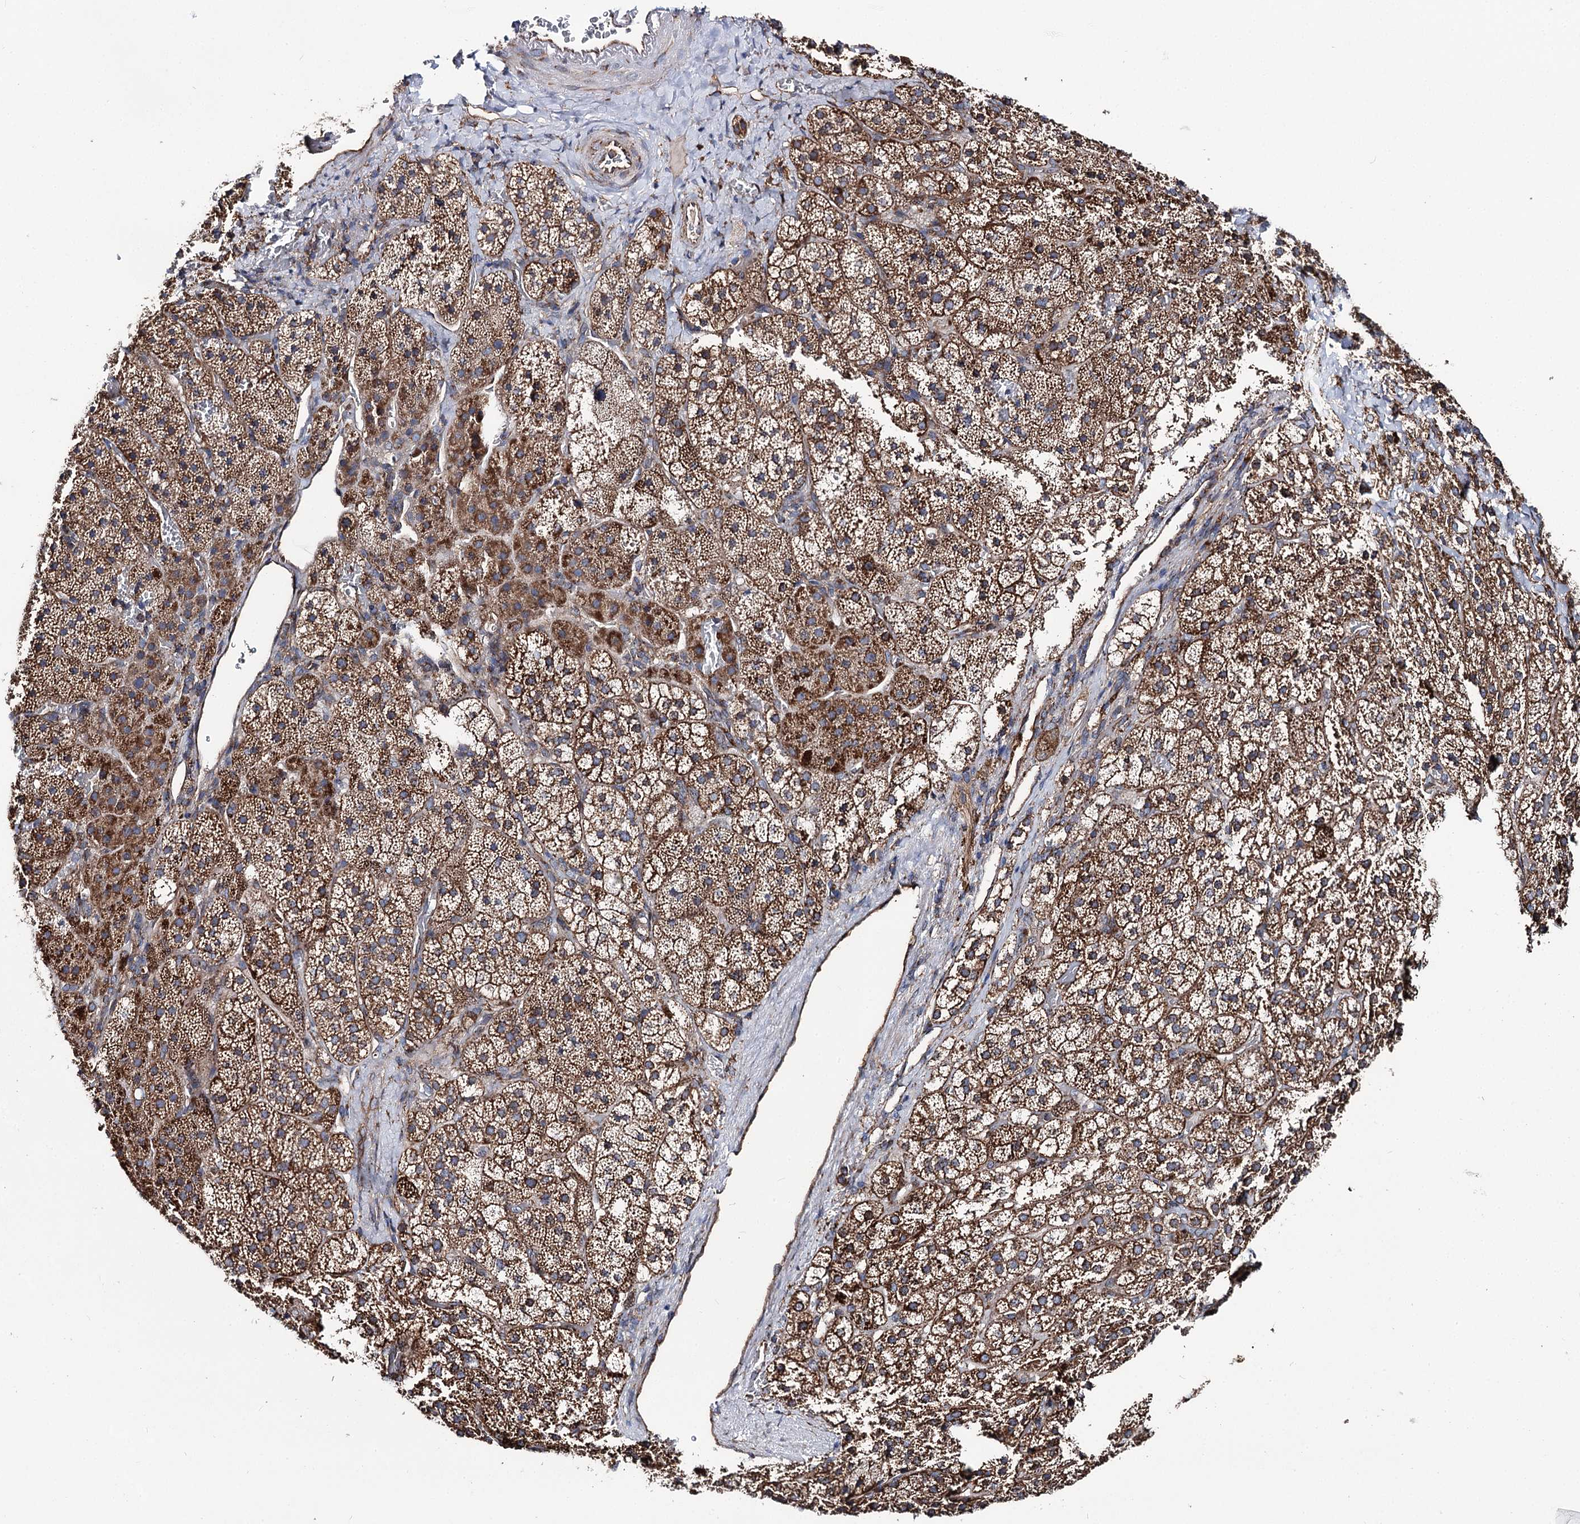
{"staining": {"intensity": "strong", "quantity": ">75%", "location": "cytoplasmic/membranous"}, "tissue": "adrenal gland", "cell_type": "Glandular cells", "image_type": "normal", "snomed": [{"axis": "morphology", "description": "Normal tissue, NOS"}, {"axis": "topography", "description": "Adrenal gland"}], "caption": "This photomicrograph displays immunohistochemistry (IHC) staining of benign adrenal gland, with high strong cytoplasmic/membranous expression in about >75% of glandular cells.", "gene": "MSANTD2", "patient": {"sex": "female", "age": 44}}